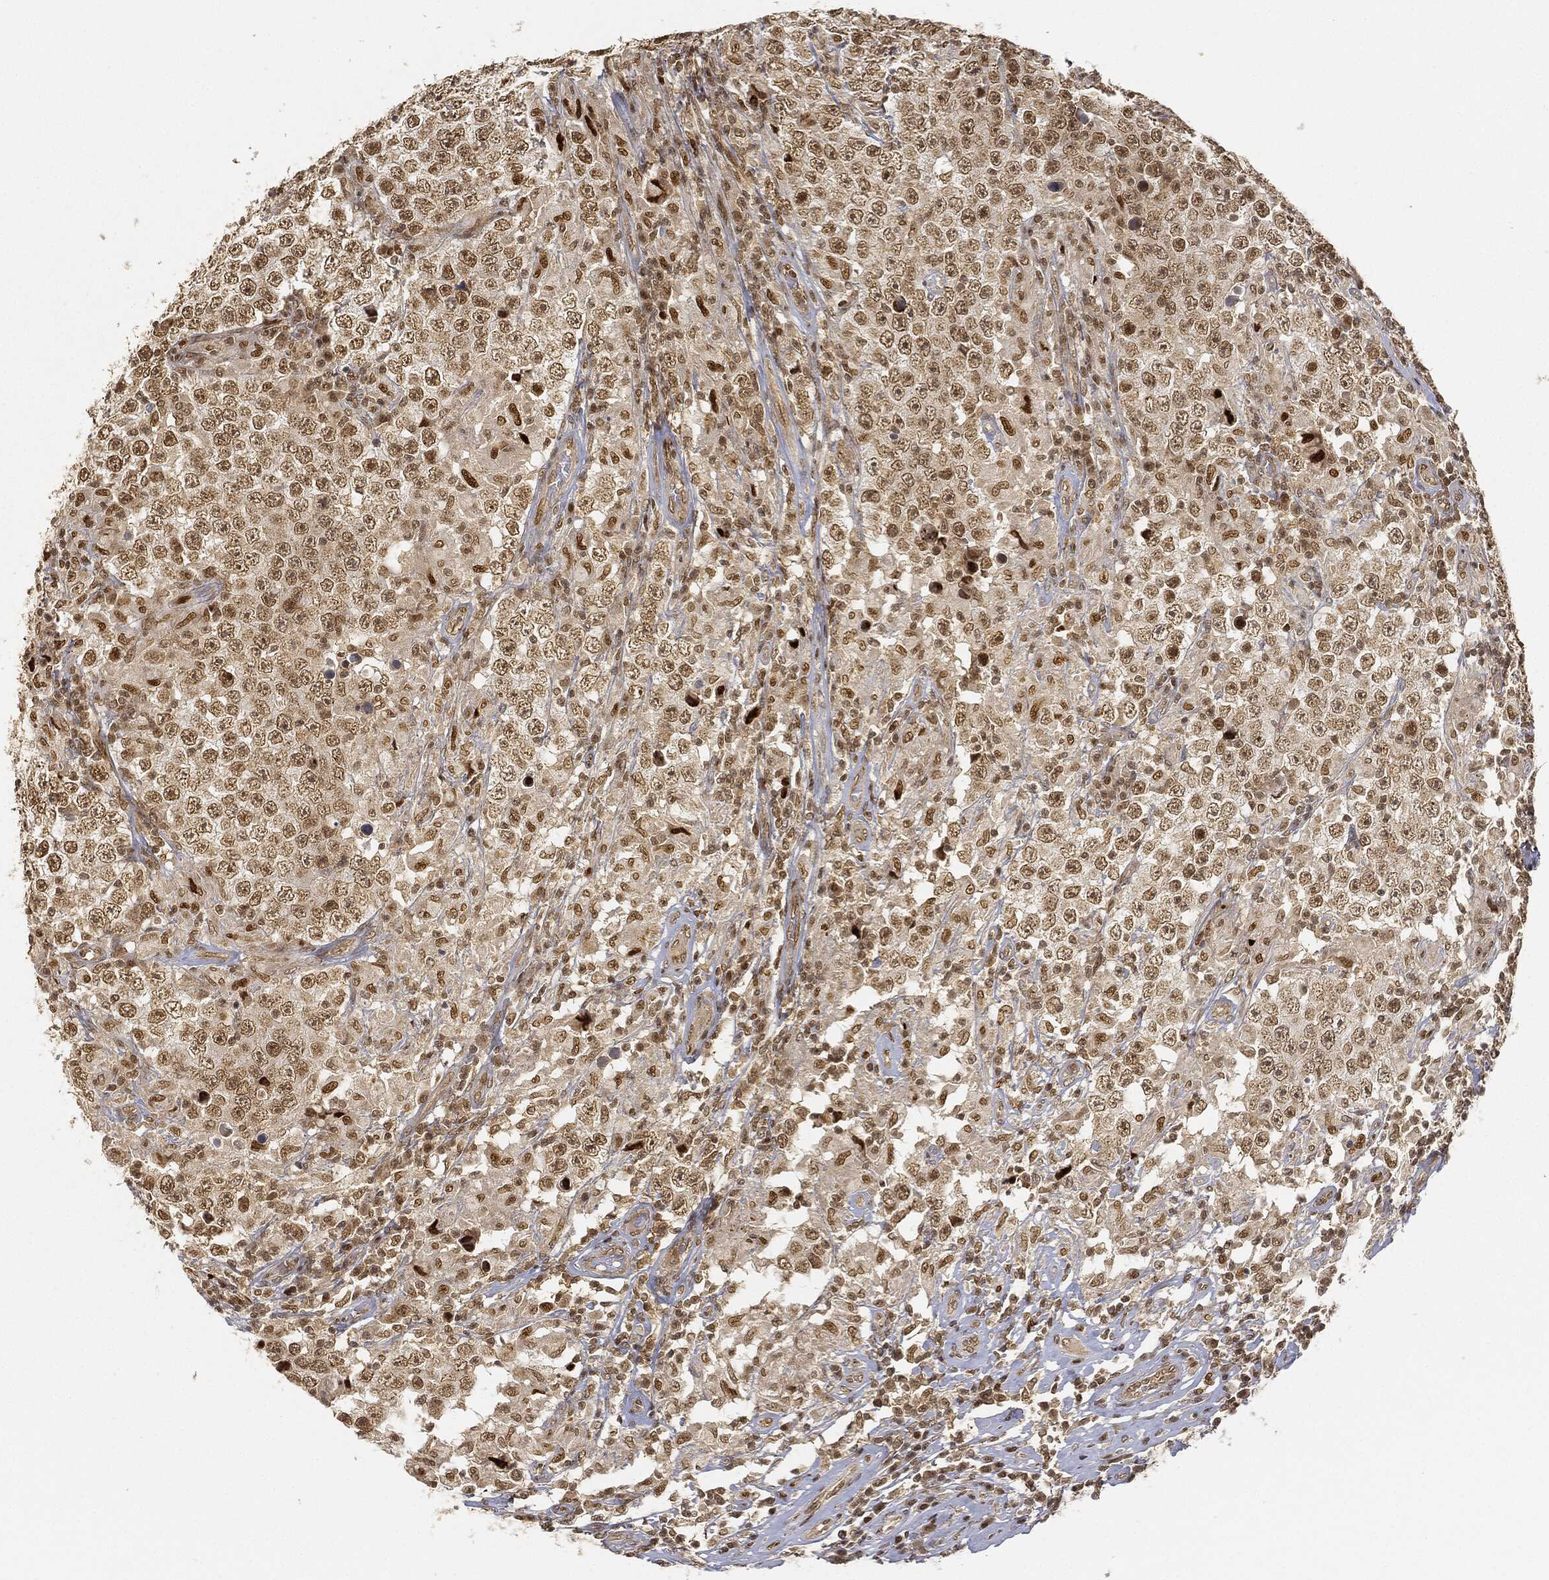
{"staining": {"intensity": "moderate", "quantity": "25%-75%", "location": "nuclear"}, "tissue": "testis cancer", "cell_type": "Tumor cells", "image_type": "cancer", "snomed": [{"axis": "morphology", "description": "Seminoma, NOS"}, {"axis": "morphology", "description": "Carcinoma, Embryonal, NOS"}, {"axis": "topography", "description": "Testis"}], "caption": "Moderate nuclear staining for a protein is present in about 25%-75% of tumor cells of testis cancer using IHC.", "gene": "CIB1", "patient": {"sex": "male", "age": 41}}